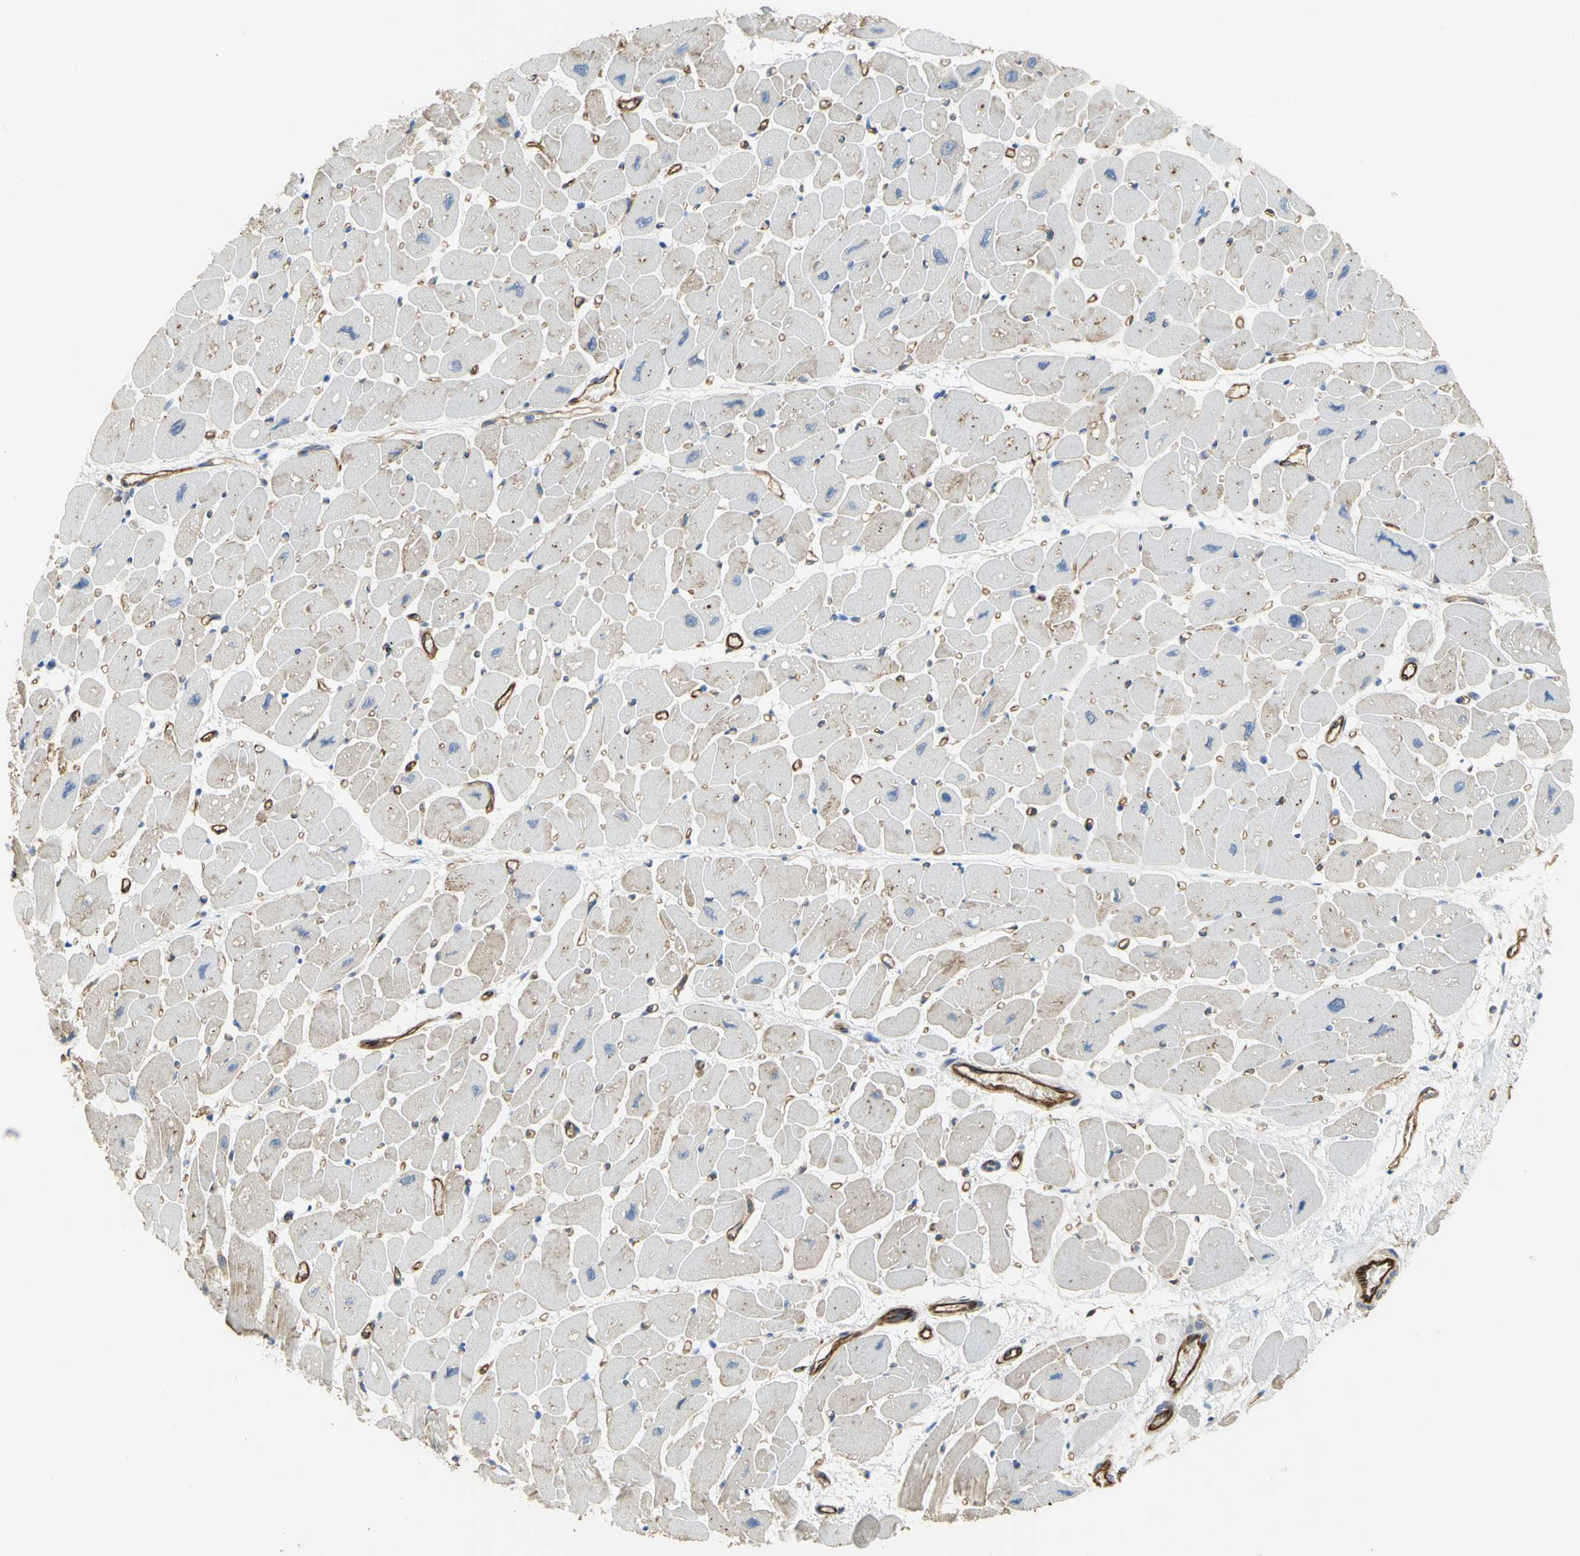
{"staining": {"intensity": "negative", "quantity": "none", "location": "none"}, "tissue": "heart muscle", "cell_type": "Cardiomyocytes", "image_type": "normal", "snomed": [{"axis": "morphology", "description": "Normal tissue, NOS"}, {"axis": "topography", "description": "Heart"}], "caption": "IHC of normal heart muscle shows no positivity in cardiomyocytes.", "gene": "FLNB", "patient": {"sex": "female", "age": 54}}